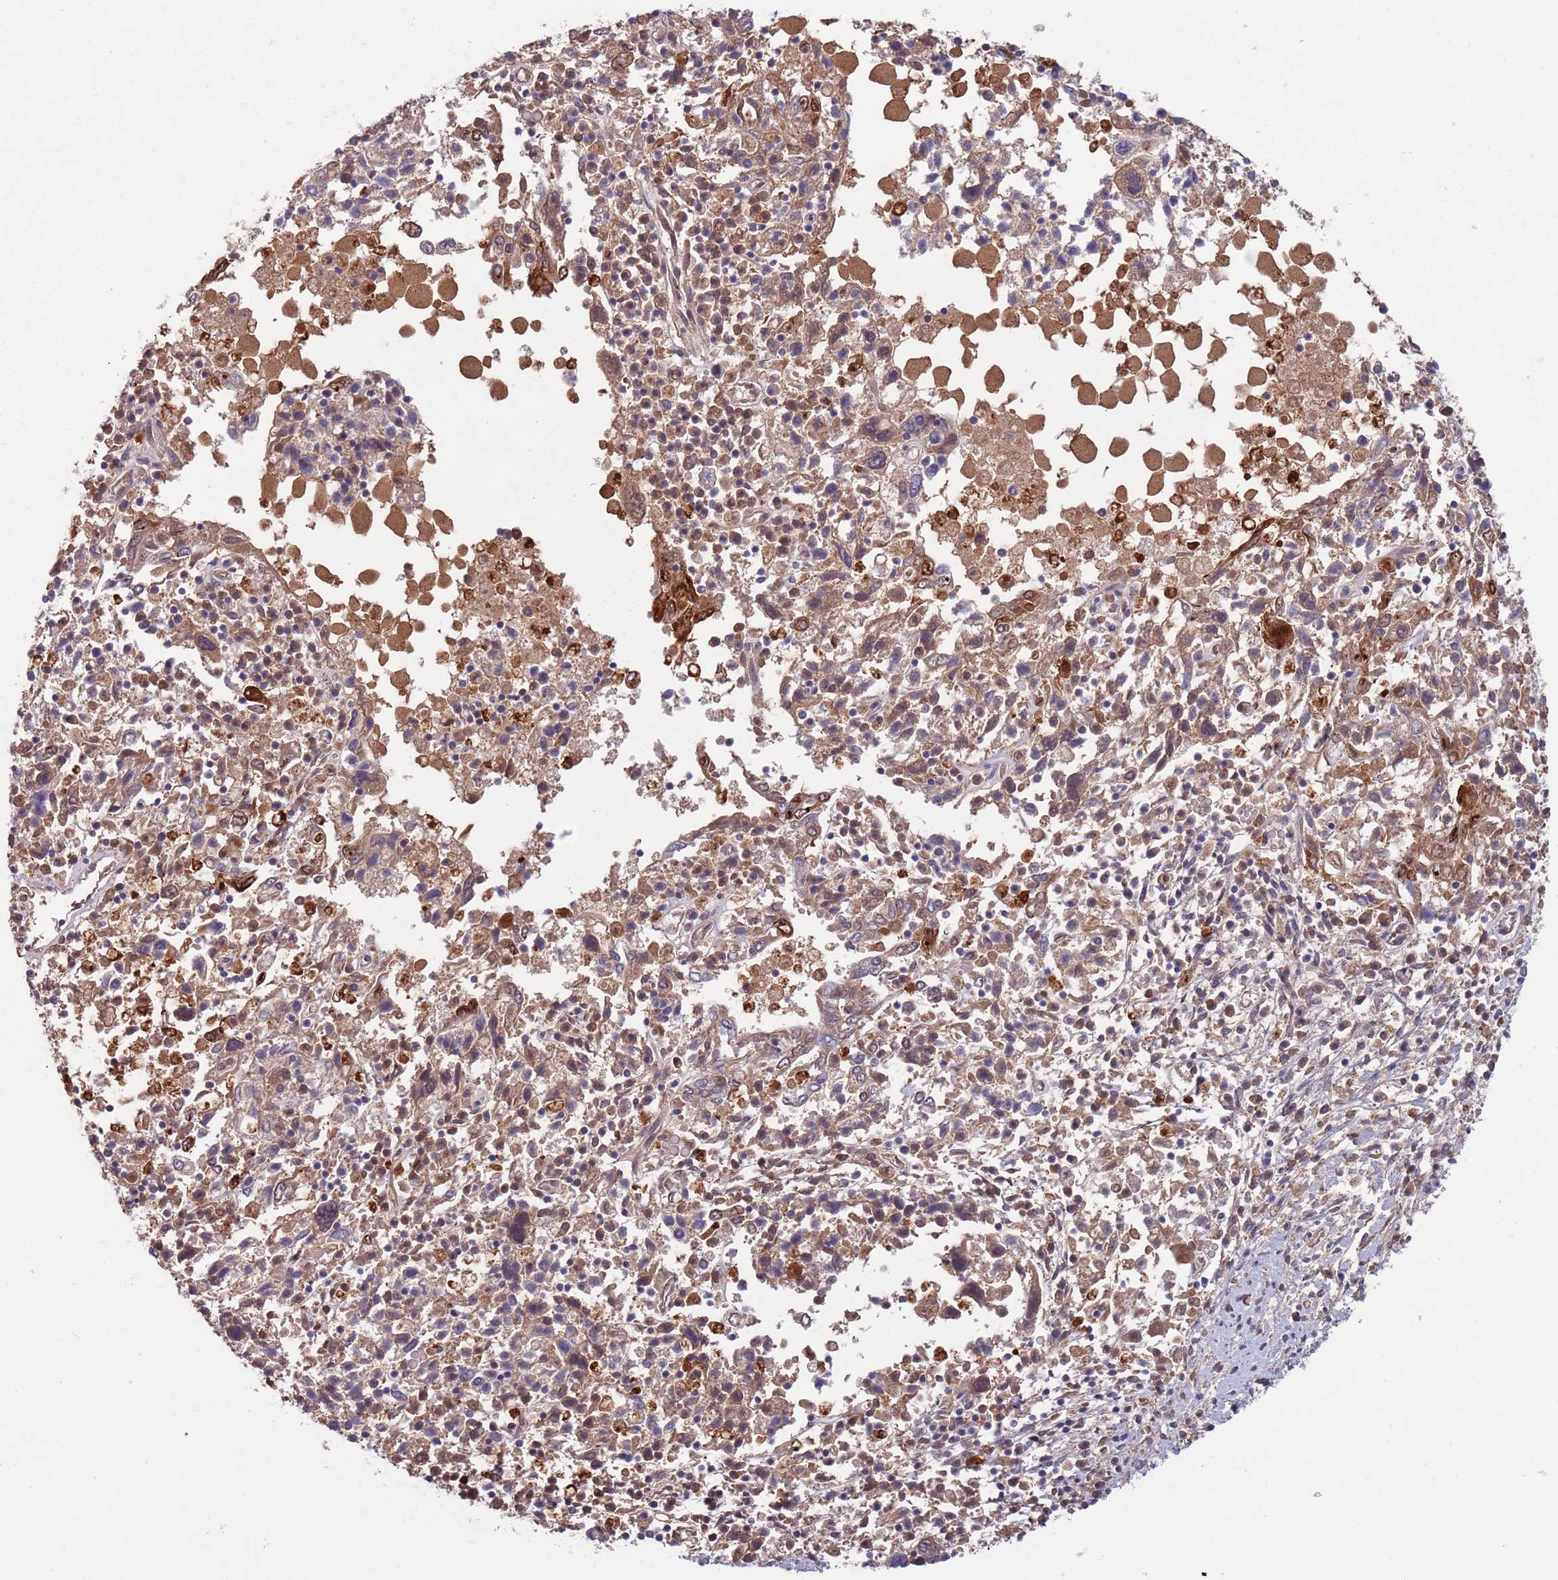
{"staining": {"intensity": "weak", "quantity": "<25%", "location": "cytoplasmic/membranous"}, "tissue": "ovarian cancer", "cell_type": "Tumor cells", "image_type": "cancer", "snomed": [{"axis": "morphology", "description": "Carcinoma, endometroid"}, {"axis": "topography", "description": "Ovary"}], "caption": "This is a micrograph of immunohistochemistry (IHC) staining of ovarian cancer (endometroid carcinoma), which shows no staining in tumor cells.", "gene": "TYW1", "patient": {"sex": "female", "age": 62}}